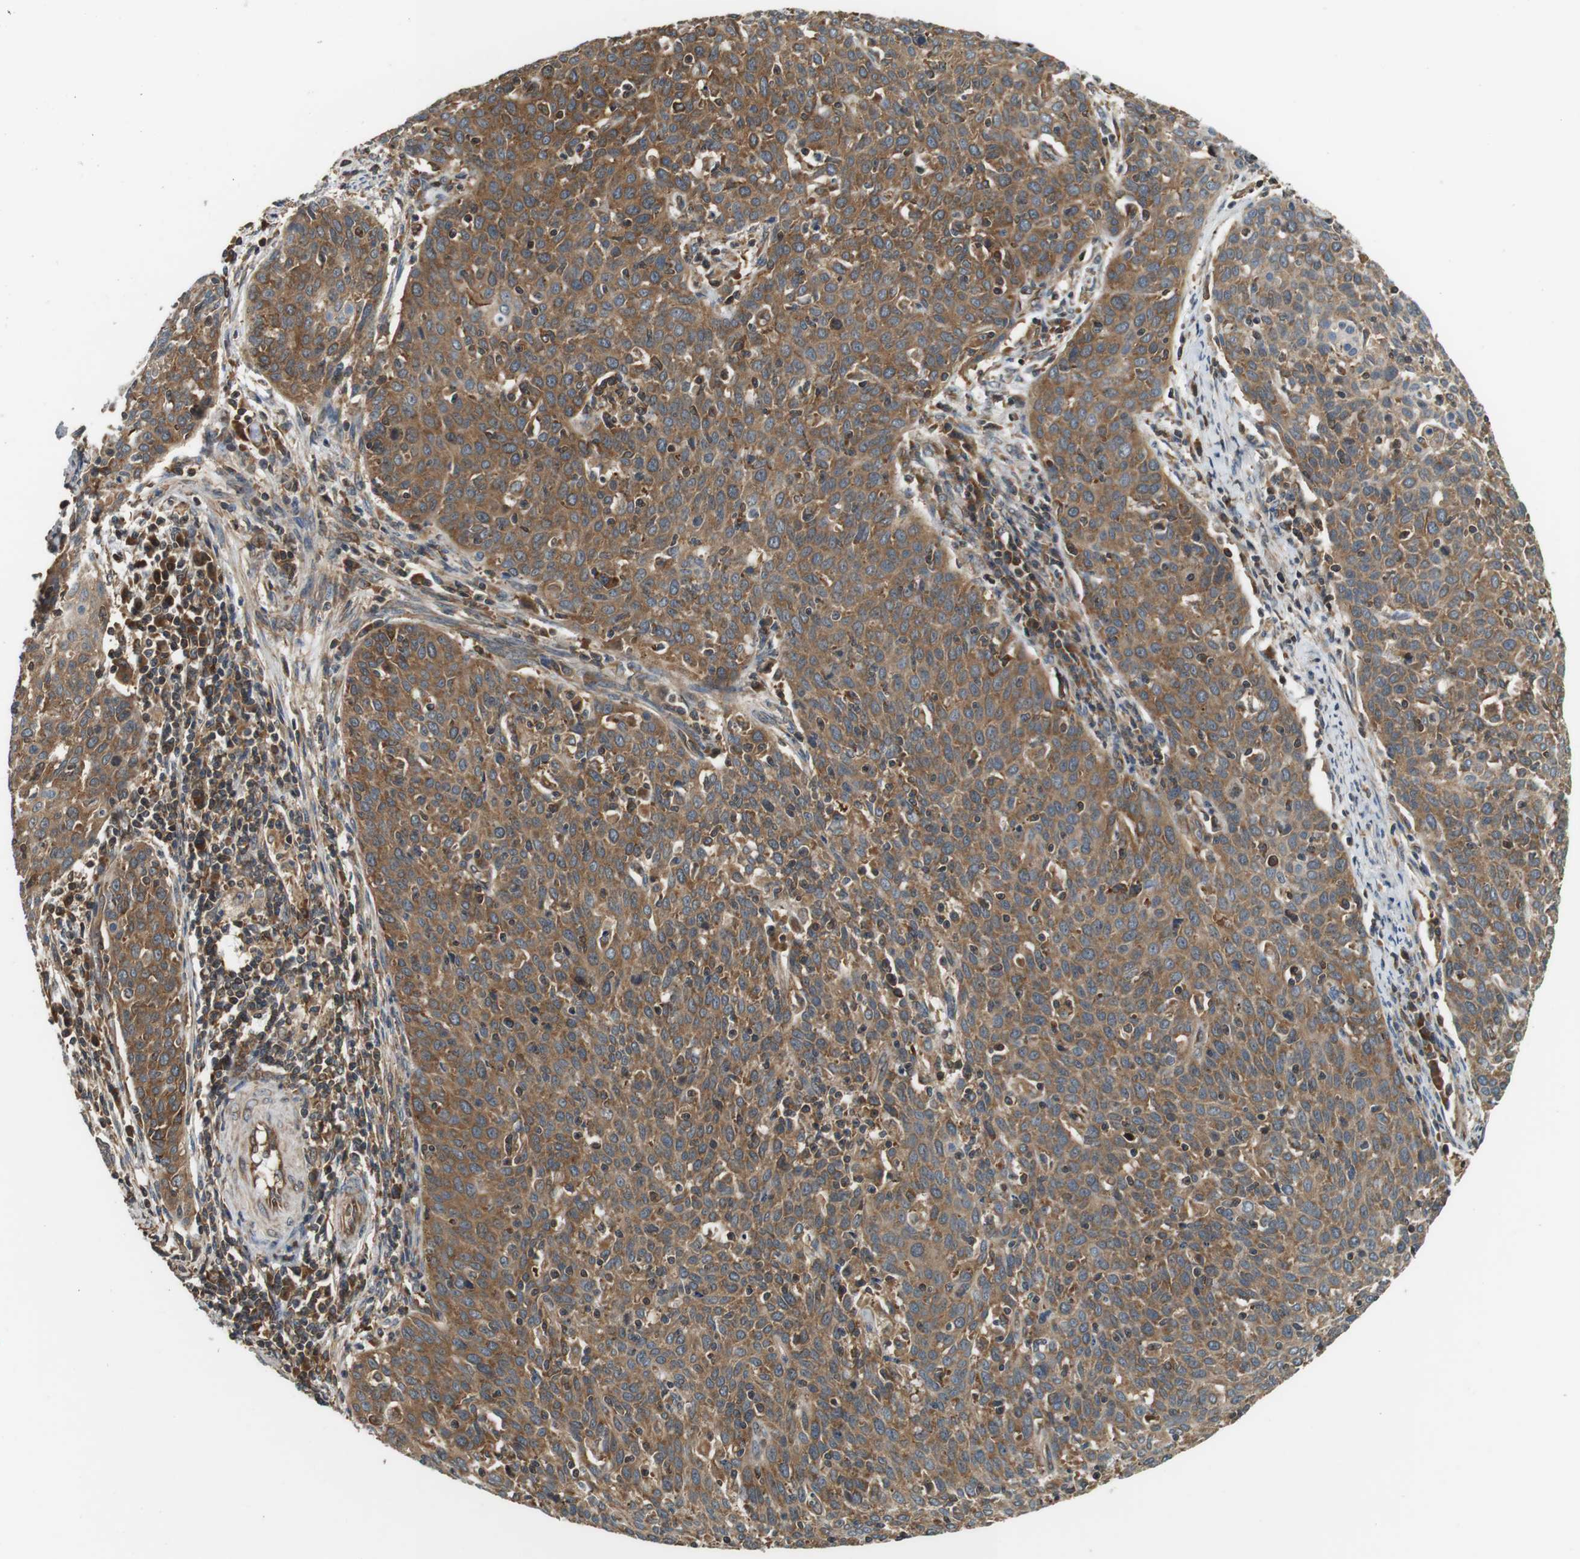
{"staining": {"intensity": "moderate", "quantity": ">75%", "location": "cytoplasmic/membranous"}, "tissue": "cervical cancer", "cell_type": "Tumor cells", "image_type": "cancer", "snomed": [{"axis": "morphology", "description": "Squamous cell carcinoma, NOS"}, {"axis": "topography", "description": "Cervix"}], "caption": "Approximately >75% of tumor cells in human cervical cancer (squamous cell carcinoma) display moderate cytoplasmic/membranous protein staining as visualized by brown immunohistochemical staining.", "gene": "PA2G4", "patient": {"sex": "female", "age": 38}}